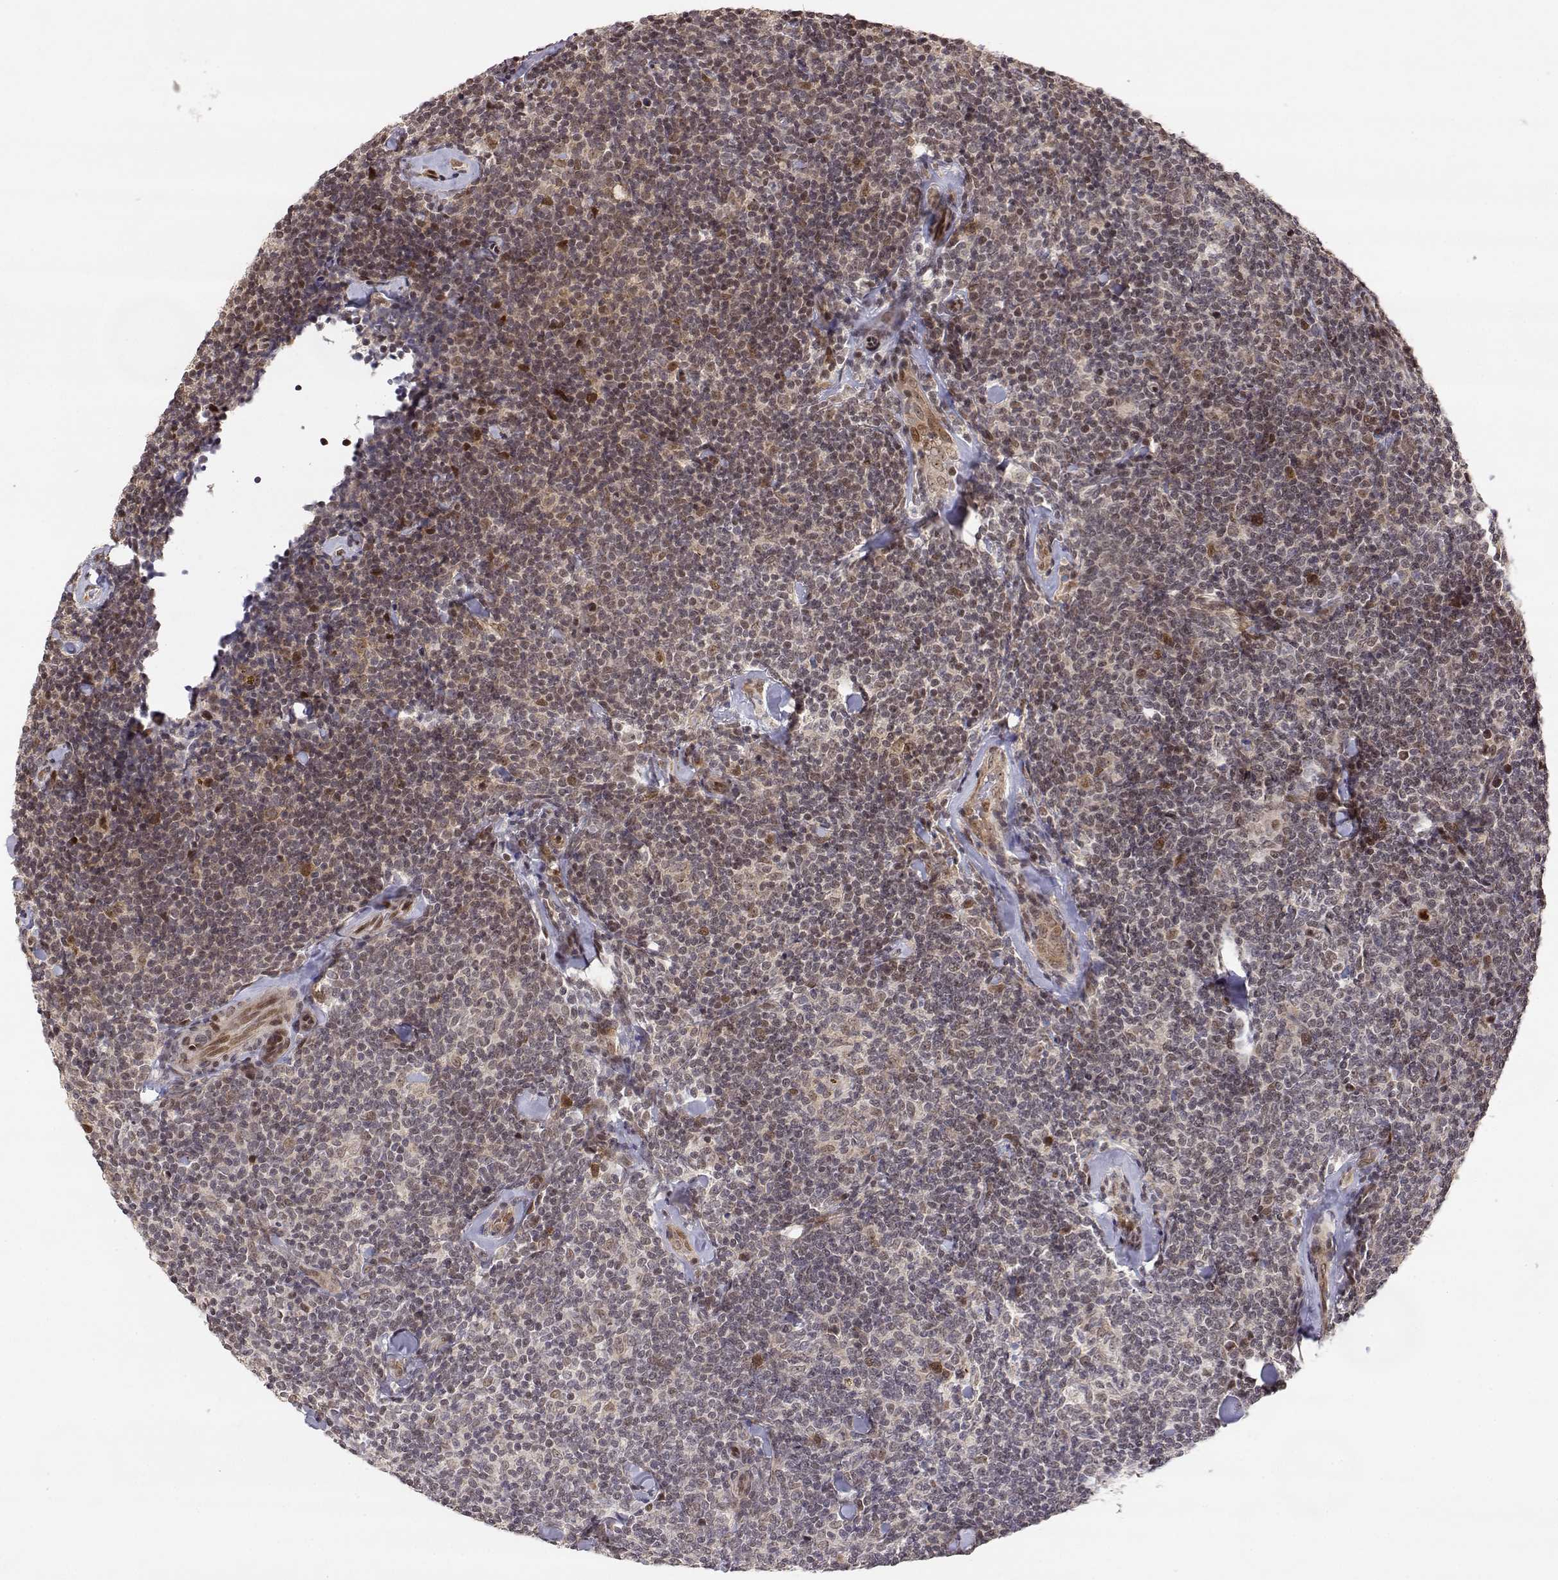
{"staining": {"intensity": "negative", "quantity": "none", "location": "none"}, "tissue": "lymphoma", "cell_type": "Tumor cells", "image_type": "cancer", "snomed": [{"axis": "morphology", "description": "Malignant lymphoma, non-Hodgkin's type, Low grade"}, {"axis": "topography", "description": "Lymph node"}], "caption": "IHC image of neoplastic tissue: human low-grade malignant lymphoma, non-Hodgkin's type stained with DAB shows no significant protein expression in tumor cells. (DAB (3,3'-diaminobenzidine) IHC with hematoxylin counter stain).", "gene": "BRCA1", "patient": {"sex": "female", "age": 56}}